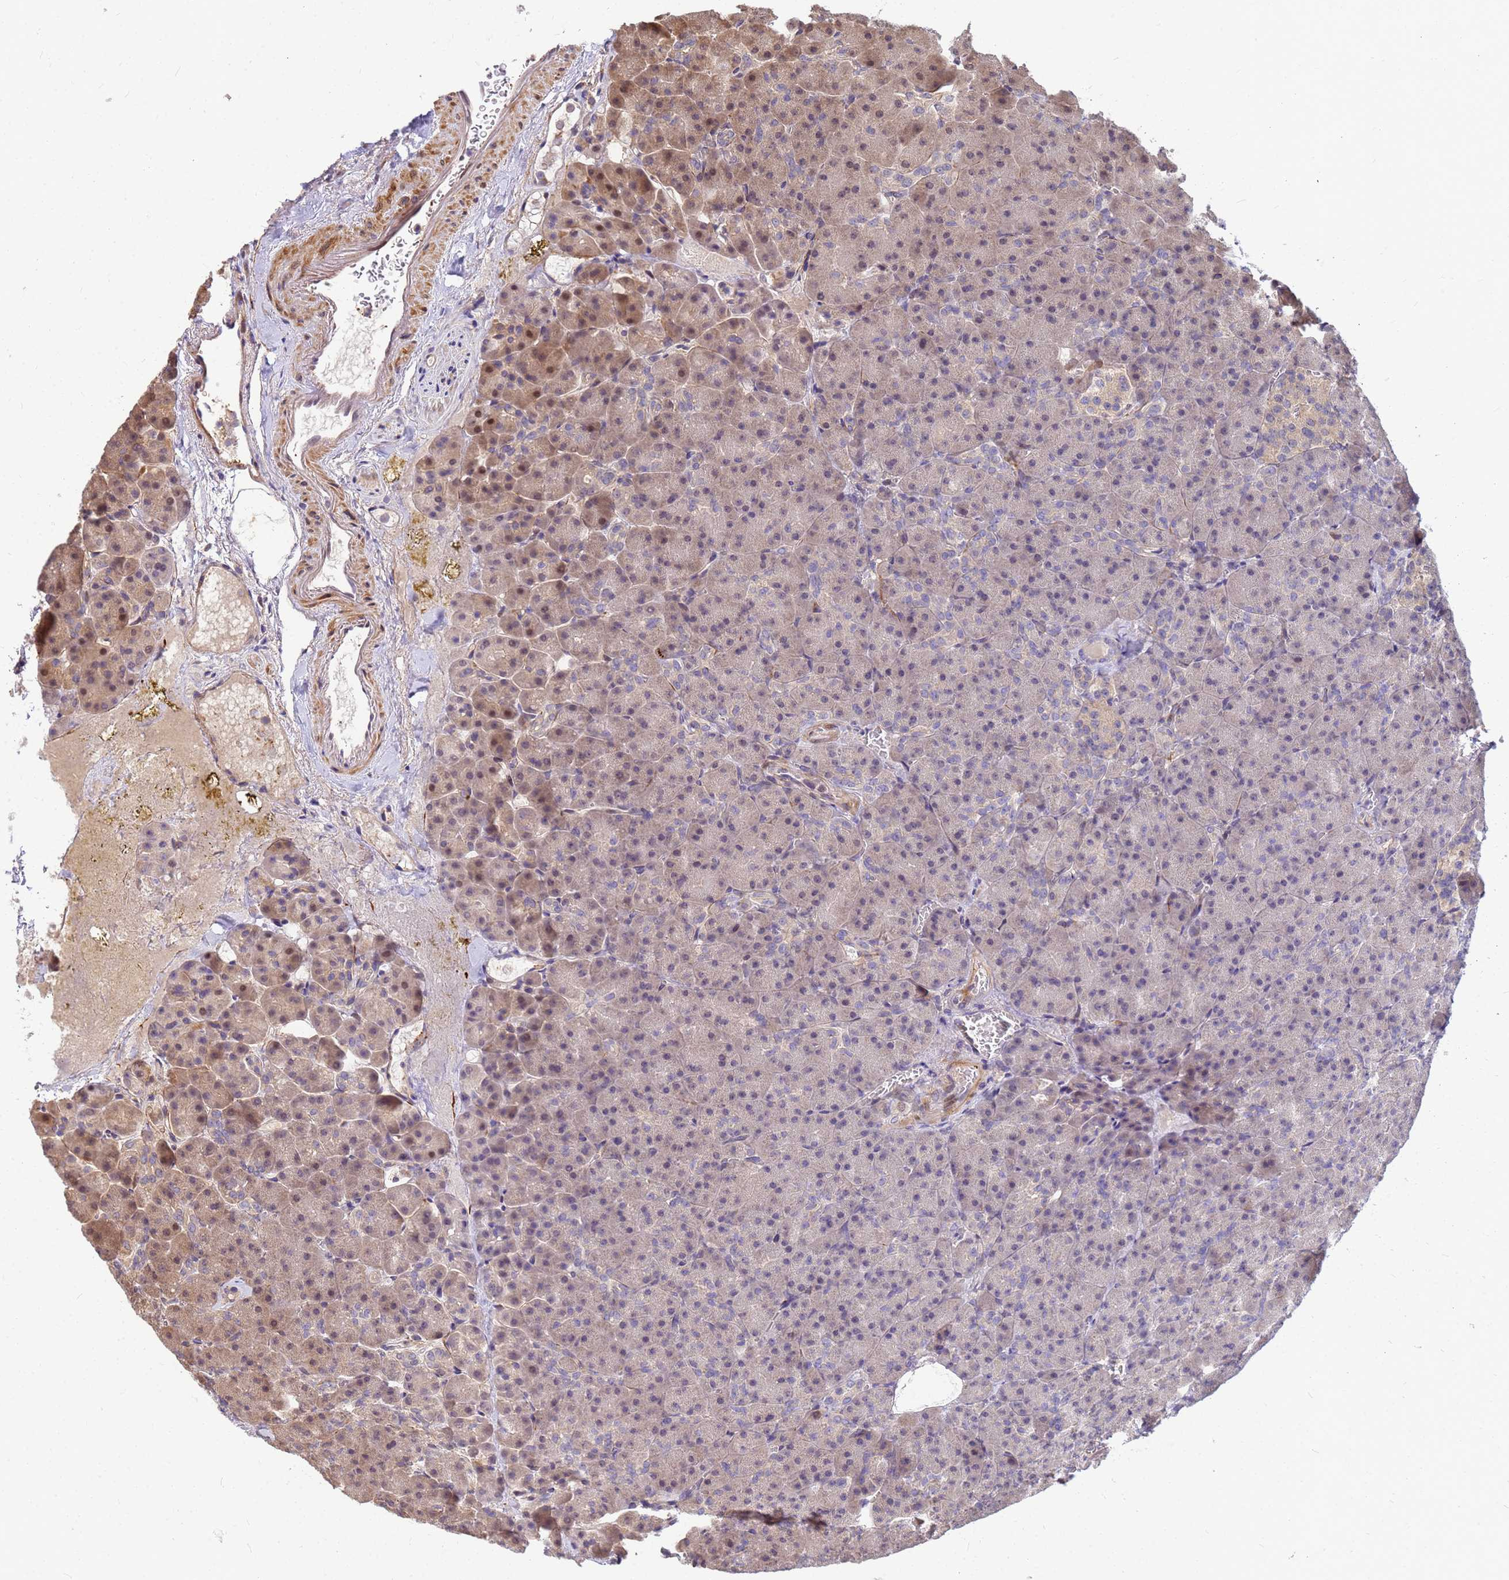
{"staining": {"intensity": "moderate", "quantity": "<25%", "location": "cytoplasmic/membranous,nuclear"}, "tissue": "pancreas", "cell_type": "Exocrine glandular cells", "image_type": "normal", "snomed": [{"axis": "morphology", "description": "Normal tissue, NOS"}, {"axis": "topography", "description": "Pancreas"}], "caption": "This histopathology image exhibits immunohistochemistry staining of normal human pancreas, with low moderate cytoplasmic/membranous,nuclear positivity in approximately <25% of exocrine glandular cells.", "gene": "DUS4L", "patient": {"sex": "female", "age": 74}}